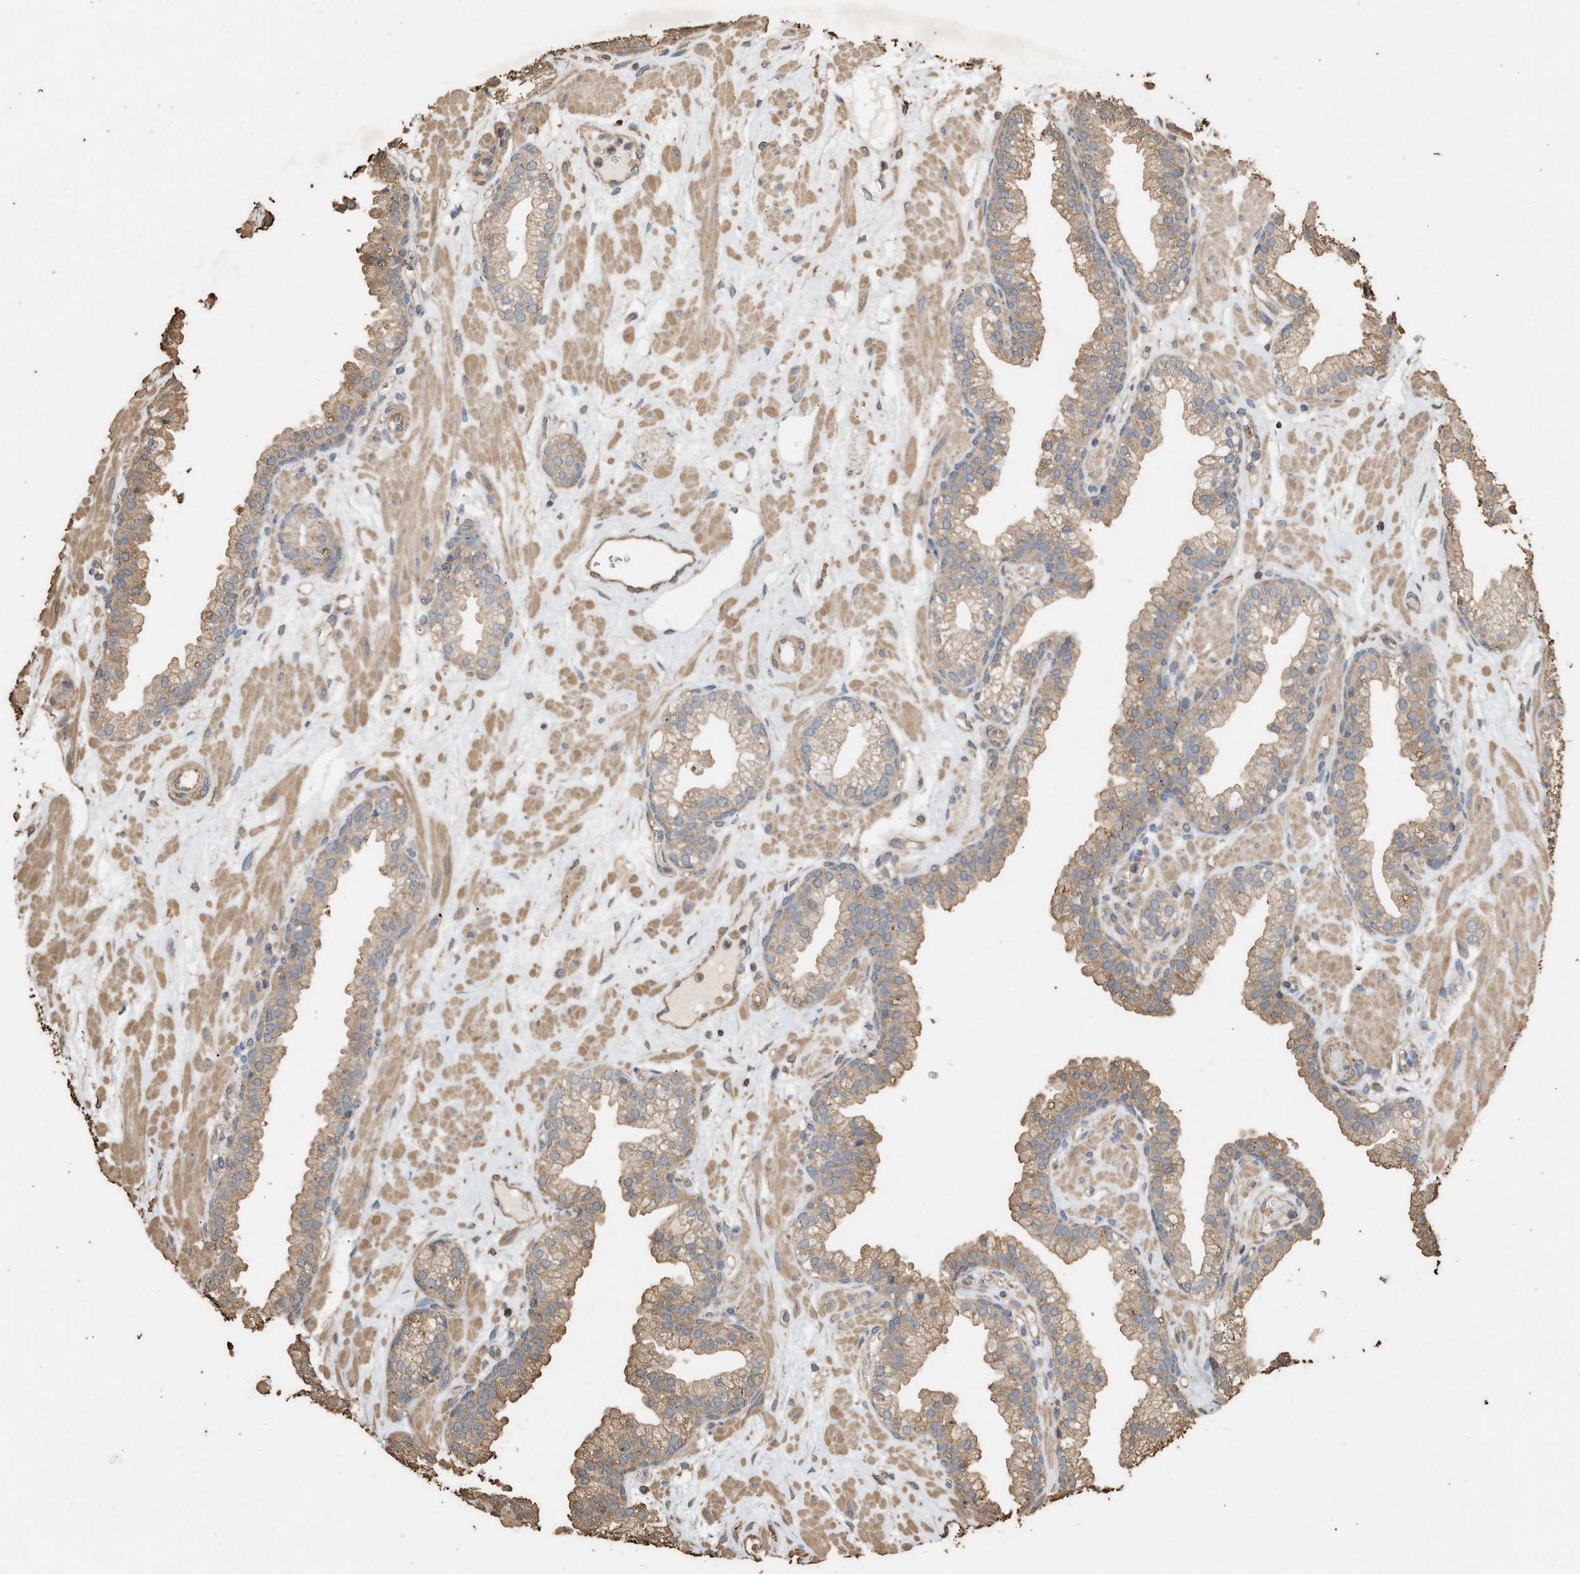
{"staining": {"intensity": "weak", "quantity": ">75%", "location": "cytoplasmic/membranous"}, "tissue": "prostate", "cell_type": "Glandular cells", "image_type": "normal", "snomed": [{"axis": "morphology", "description": "Normal tissue, NOS"}, {"axis": "morphology", "description": "Urothelial carcinoma, Low grade"}, {"axis": "topography", "description": "Urinary bladder"}, {"axis": "topography", "description": "Prostate"}], "caption": "Immunohistochemical staining of benign prostate displays weak cytoplasmic/membranous protein staining in about >75% of glandular cells. (brown staining indicates protein expression, while blue staining denotes nuclei).", "gene": "DCAF7", "patient": {"sex": "male", "age": 60}}